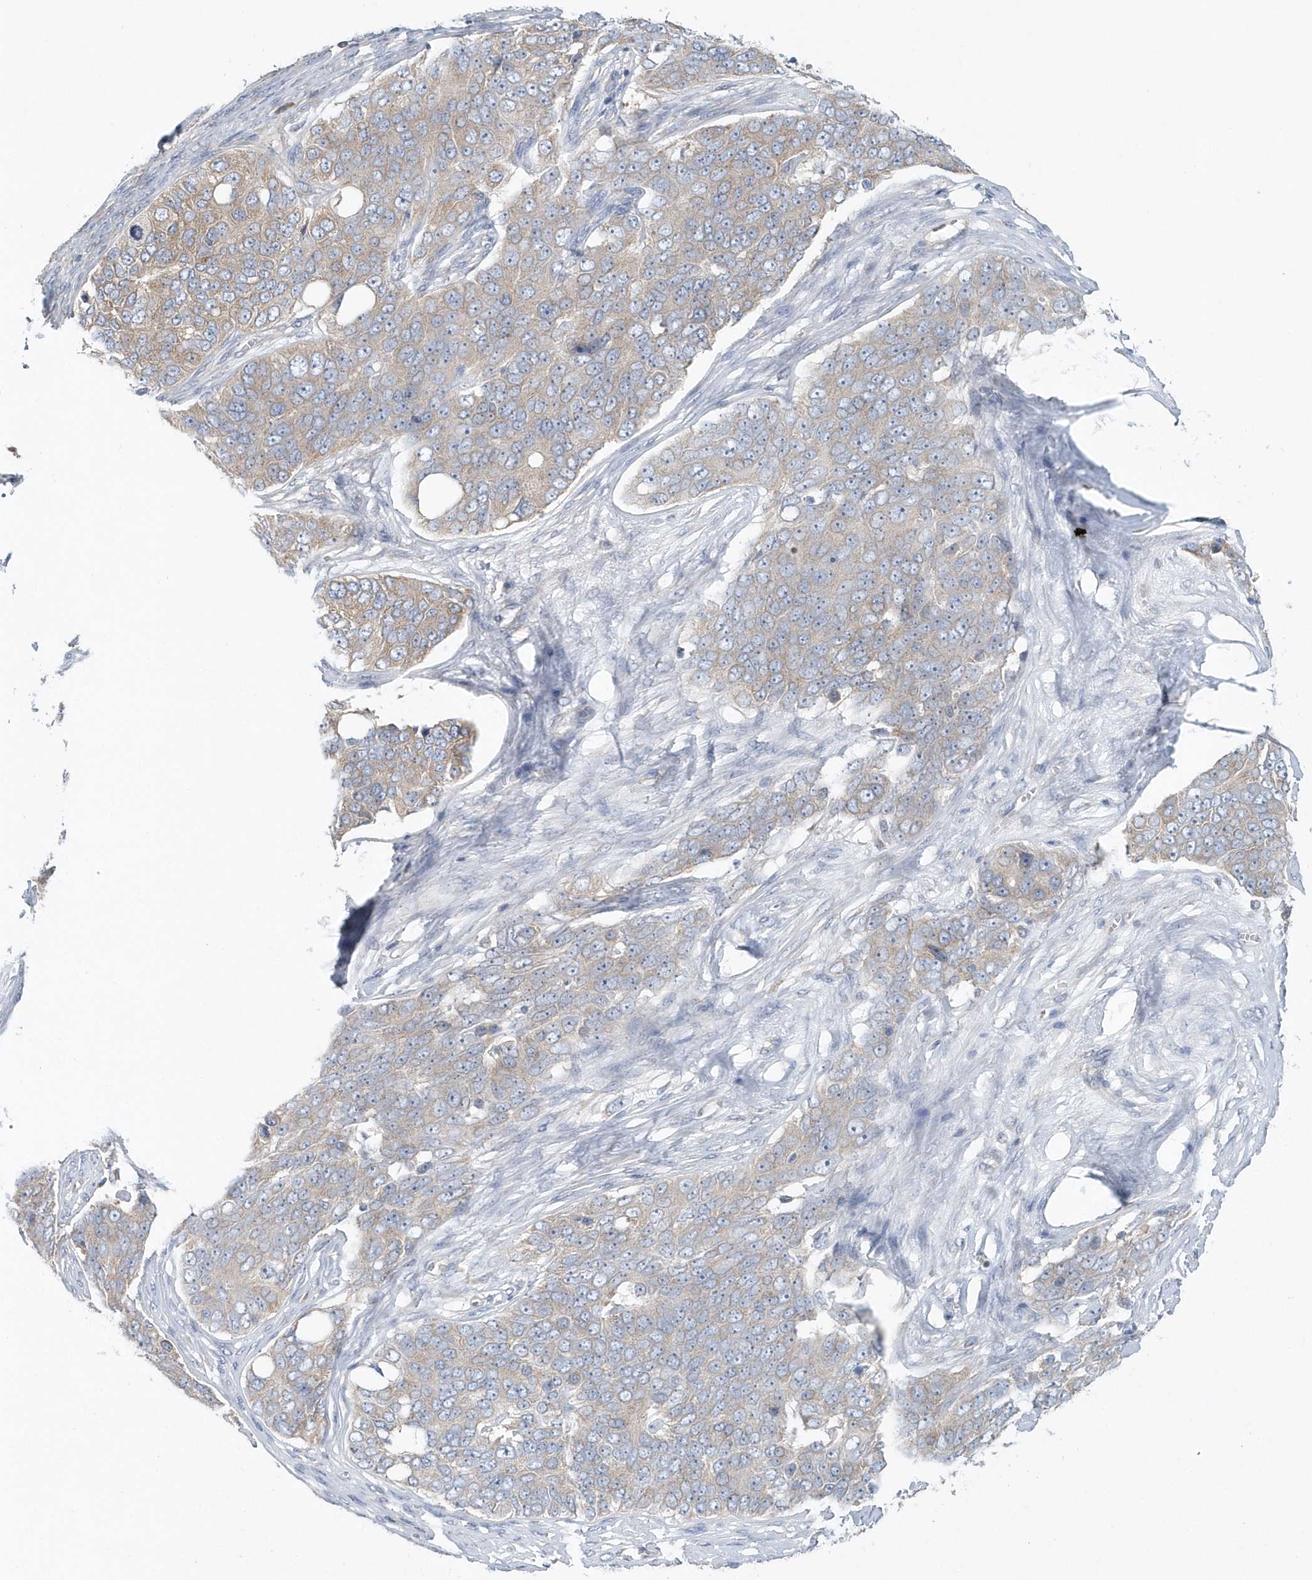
{"staining": {"intensity": "weak", "quantity": "<25%", "location": "cytoplasmic/membranous"}, "tissue": "ovarian cancer", "cell_type": "Tumor cells", "image_type": "cancer", "snomed": [{"axis": "morphology", "description": "Carcinoma, endometroid"}, {"axis": "topography", "description": "Ovary"}], "caption": "This is an immunohistochemistry (IHC) micrograph of ovarian cancer. There is no expression in tumor cells.", "gene": "EIF3C", "patient": {"sex": "female", "age": 51}}